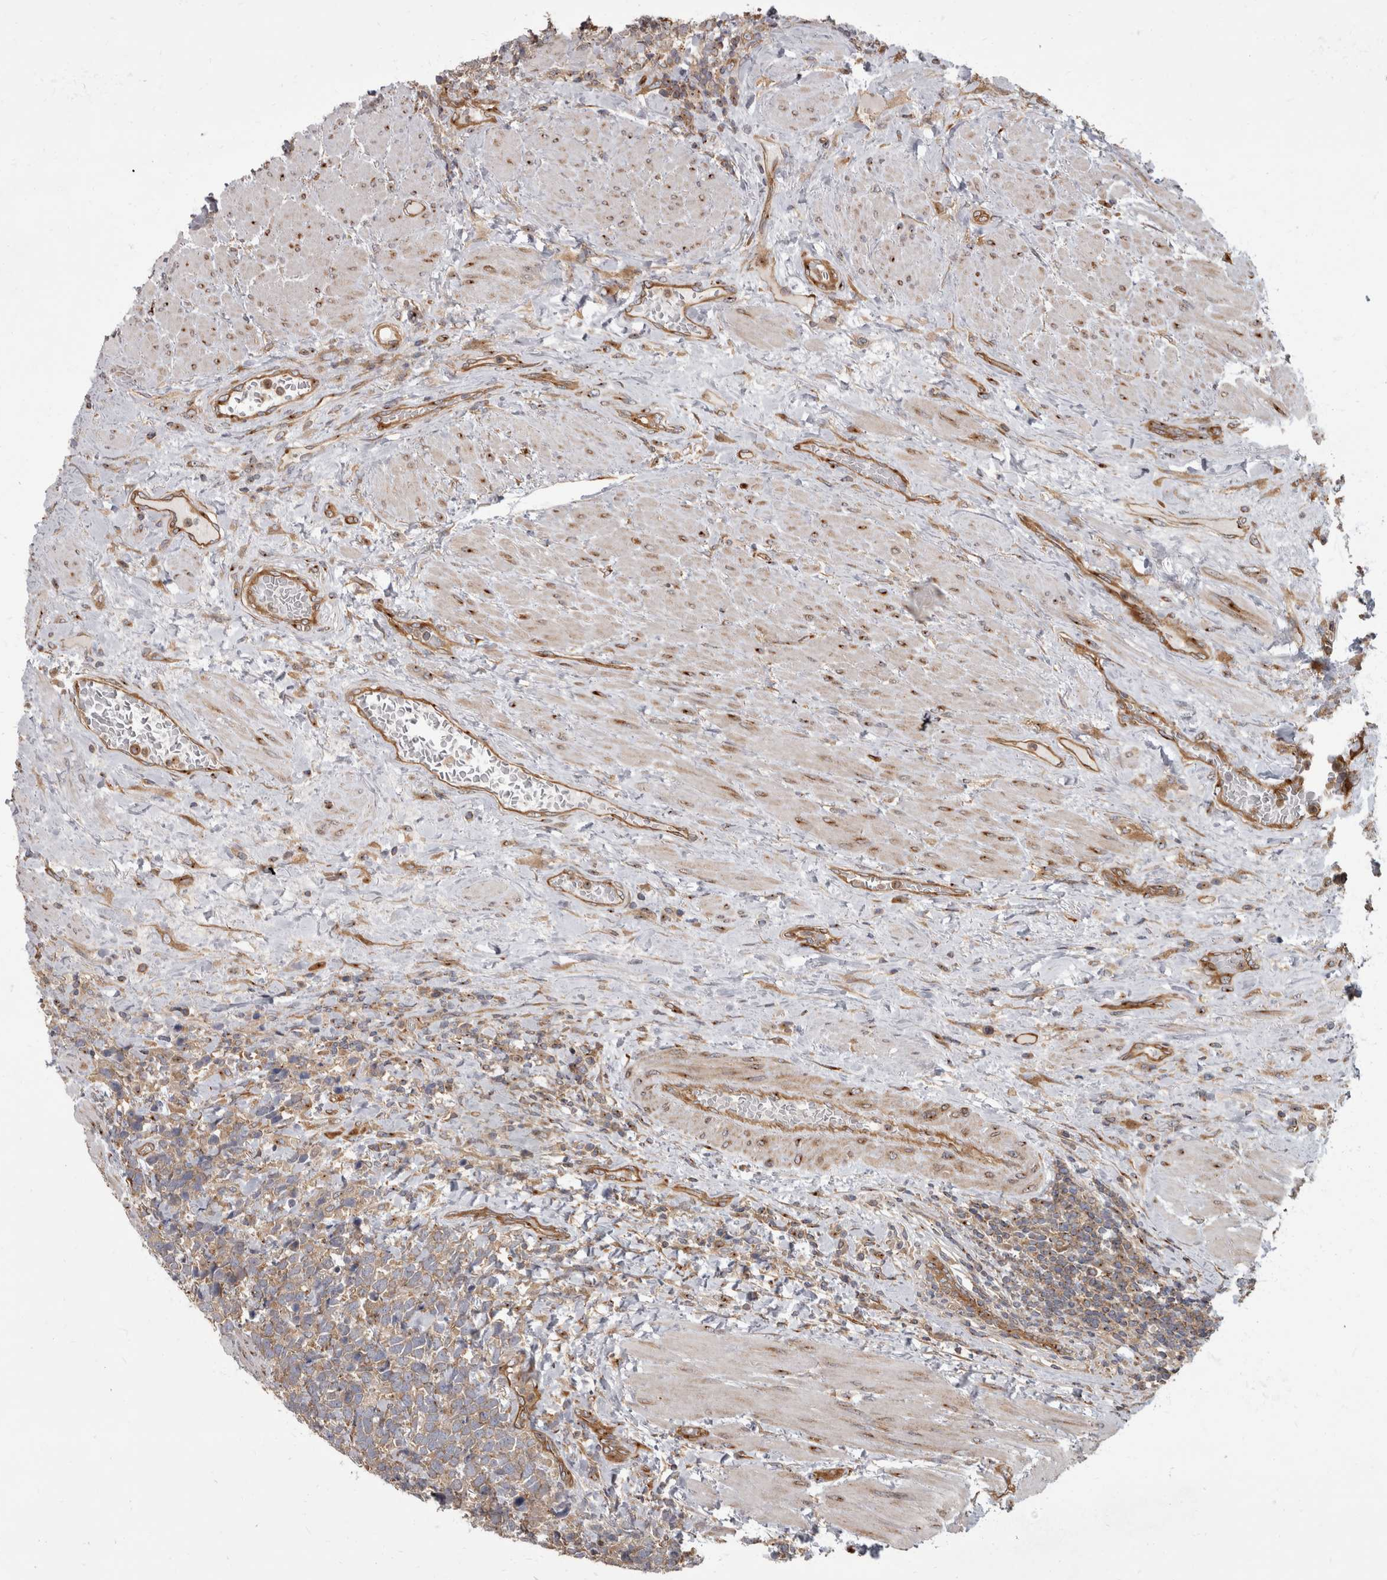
{"staining": {"intensity": "weak", "quantity": "25%-75%", "location": "cytoplasmic/membranous"}, "tissue": "urothelial cancer", "cell_type": "Tumor cells", "image_type": "cancer", "snomed": [{"axis": "morphology", "description": "Urothelial carcinoma, High grade"}, {"axis": "topography", "description": "Urinary bladder"}], "caption": "High-grade urothelial carcinoma was stained to show a protein in brown. There is low levels of weak cytoplasmic/membranous staining in about 25%-75% of tumor cells.", "gene": "HOOK3", "patient": {"sex": "female", "age": 82}}